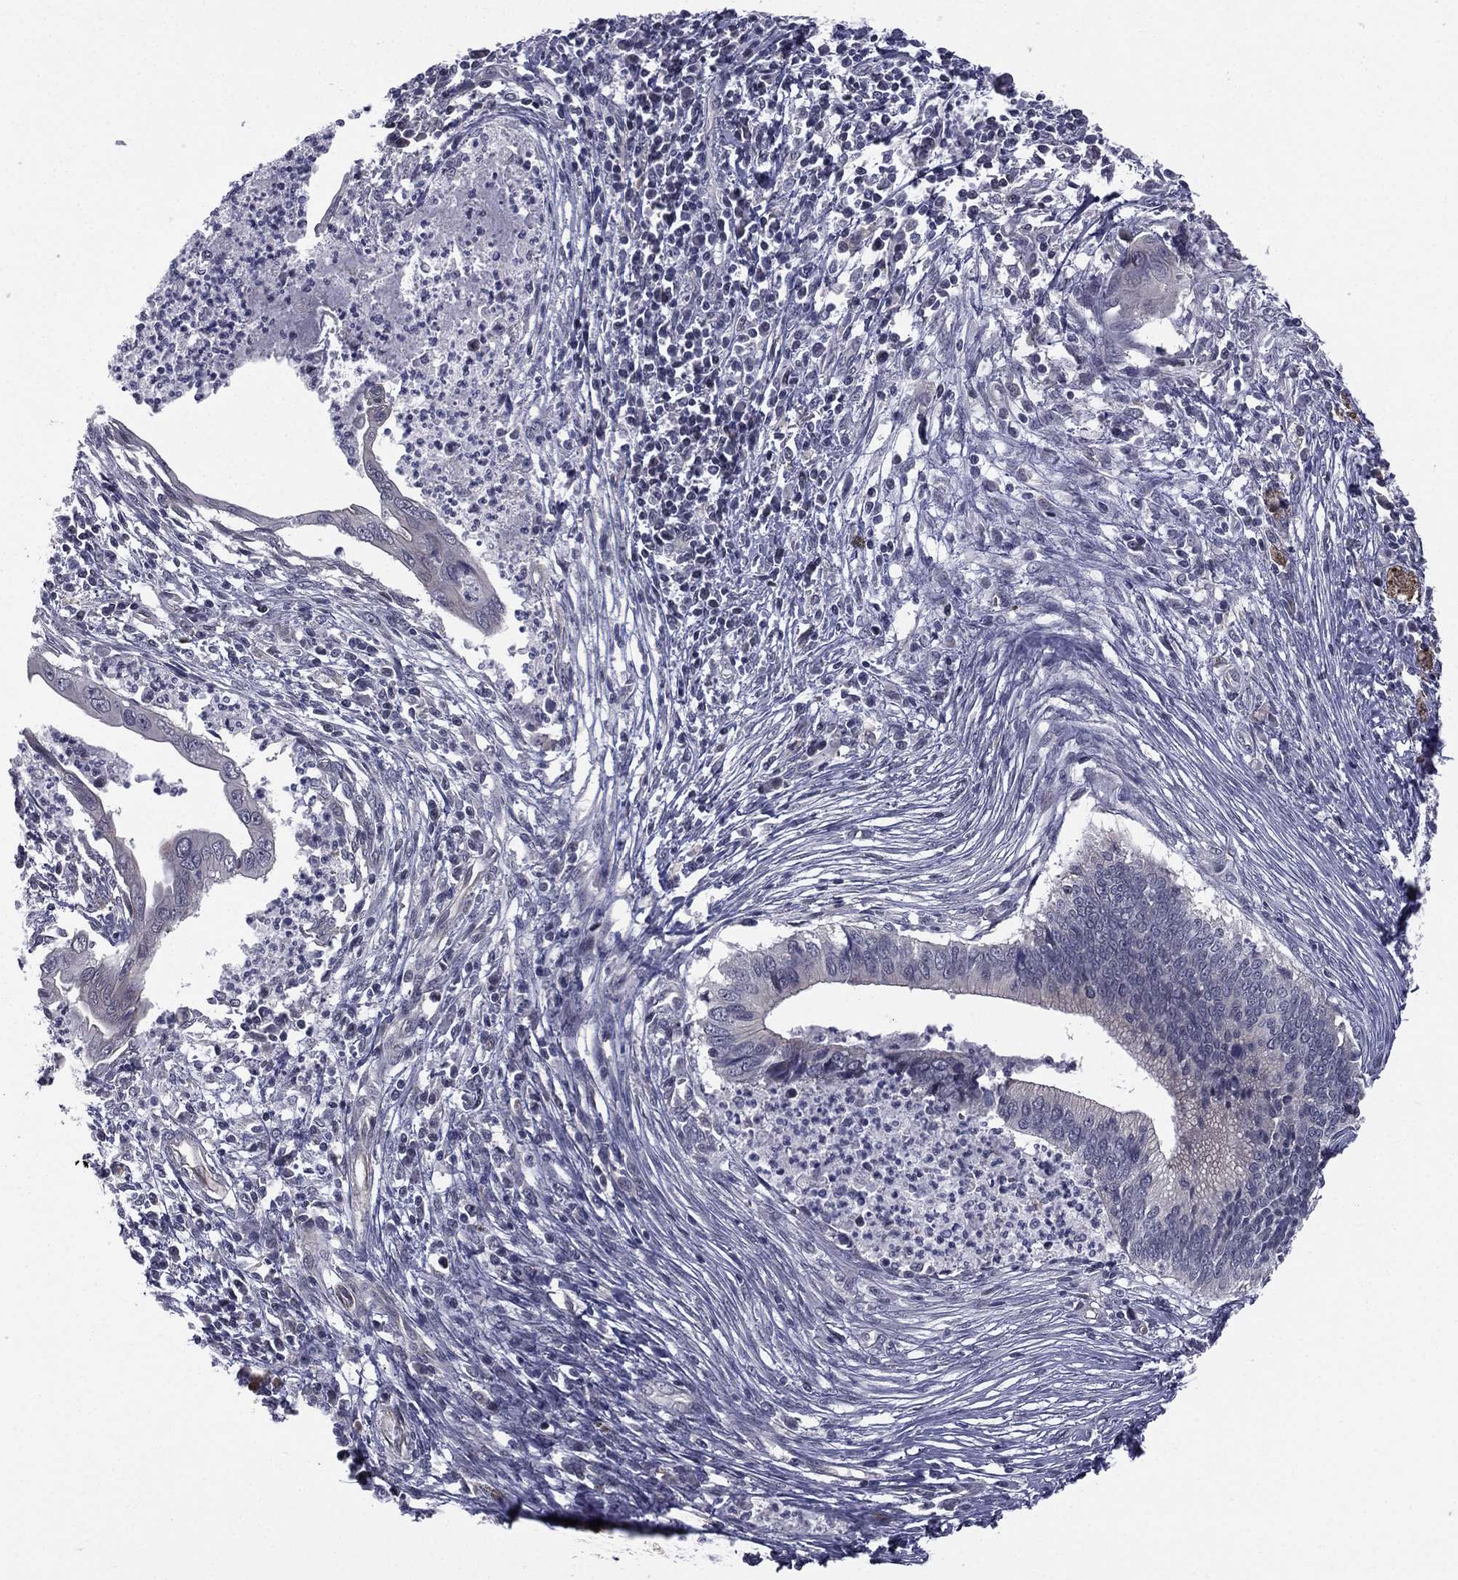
{"staining": {"intensity": "negative", "quantity": "none", "location": "none"}, "tissue": "cervical cancer", "cell_type": "Tumor cells", "image_type": "cancer", "snomed": [{"axis": "morphology", "description": "Adenocarcinoma, NOS"}, {"axis": "topography", "description": "Cervix"}], "caption": "Tumor cells show no significant protein staining in adenocarcinoma (cervical).", "gene": "ACTRT2", "patient": {"sex": "female", "age": 42}}